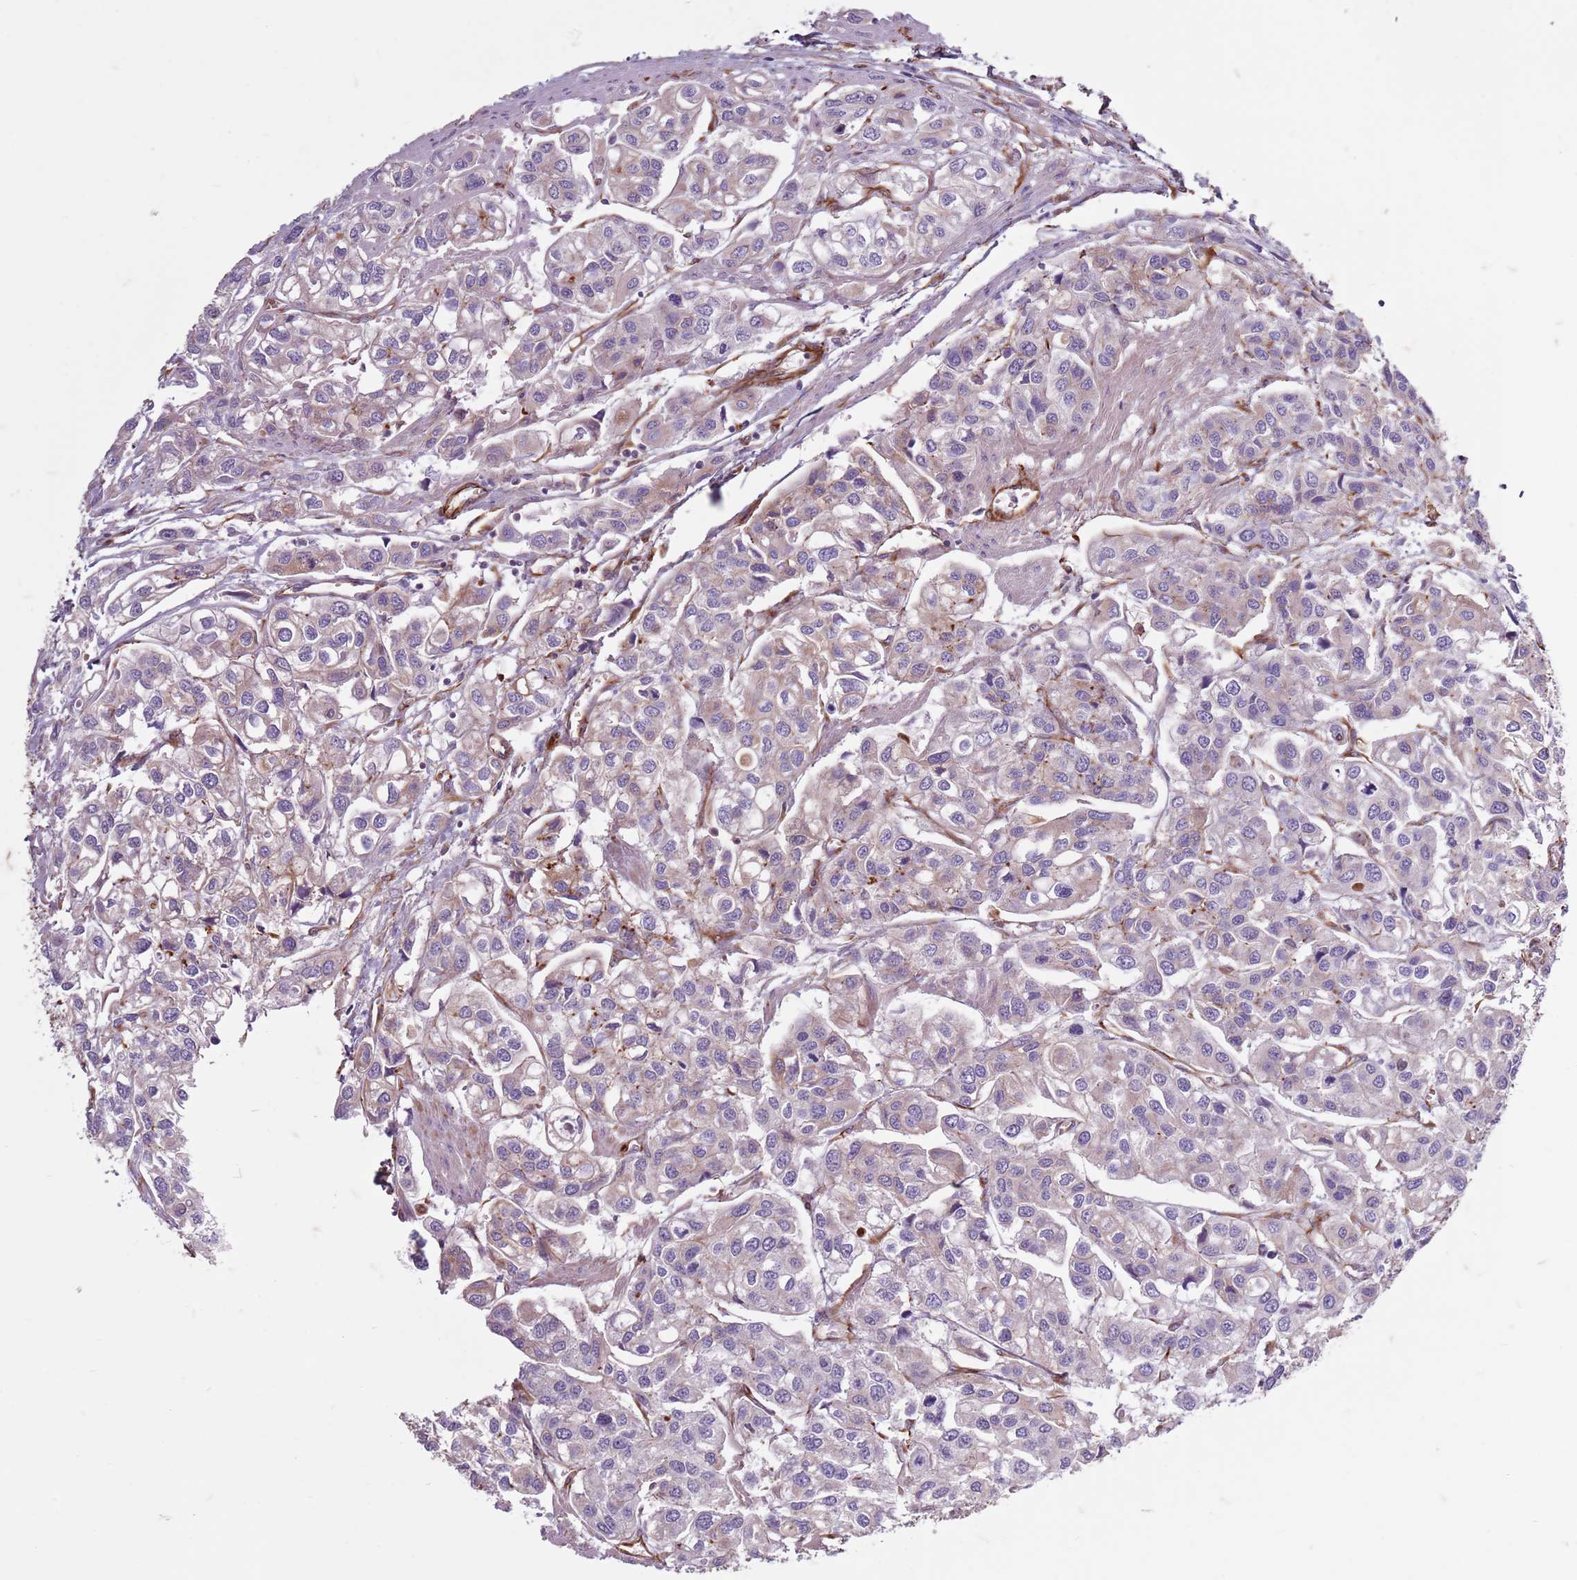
{"staining": {"intensity": "negative", "quantity": "none", "location": "none"}, "tissue": "urothelial cancer", "cell_type": "Tumor cells", "image_type": "cancer", "snomed": [{"axis": "morphology", "description": "Urothelial carcinoma, High grade"}, {"axis": "topography", "description": "Urinary bladder"}], "caption": "Image shows no significant protein positivity in tumor cells of urothelial cancer. (DAB IHC, high magnification).", "gene": "TAS2R38", "patient": {"sex": "male", "age": 67}}